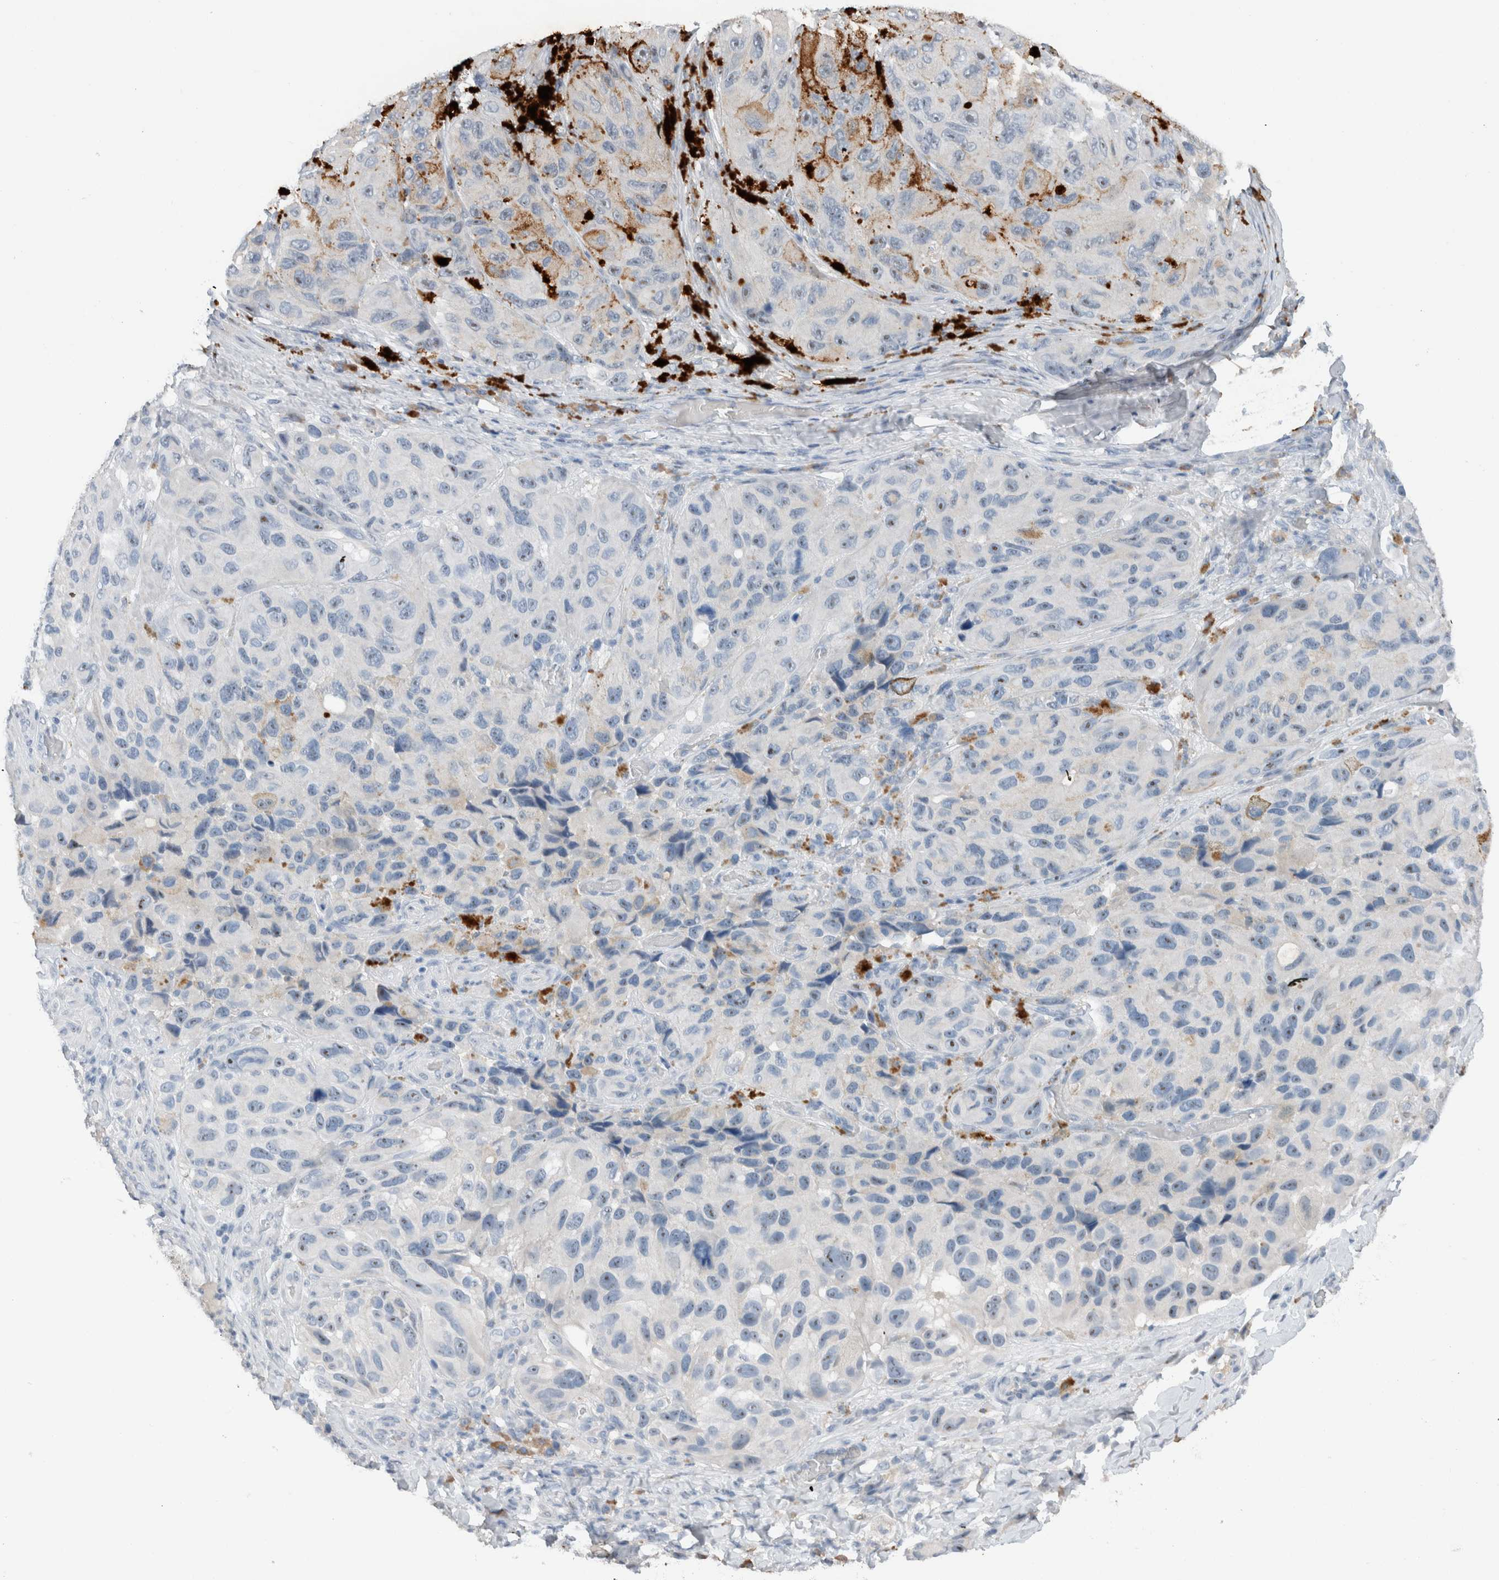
{"staining": {"intensity": "negative", "quantity": "none", "location": "none"}, "tissue": "melanoma", "cell_type": "Tumor cells", "image_type": "cancer", "snomed": [{"axis": "morphology", "description": "Malignant melanoma, NOS"}, {"axis": "topography", "description": "Skin"}], "caption": "Tumor cells show no significant protein positivity in malignant melanoma. (Stains: DAB (3,3'-diaminobenzidine) IHC with hematoxylin counter stain, Microscopy: brightfield microscopy at high magnification).", "gene": "DUOX1", "patient": {"sex": "female", "age": 73}}